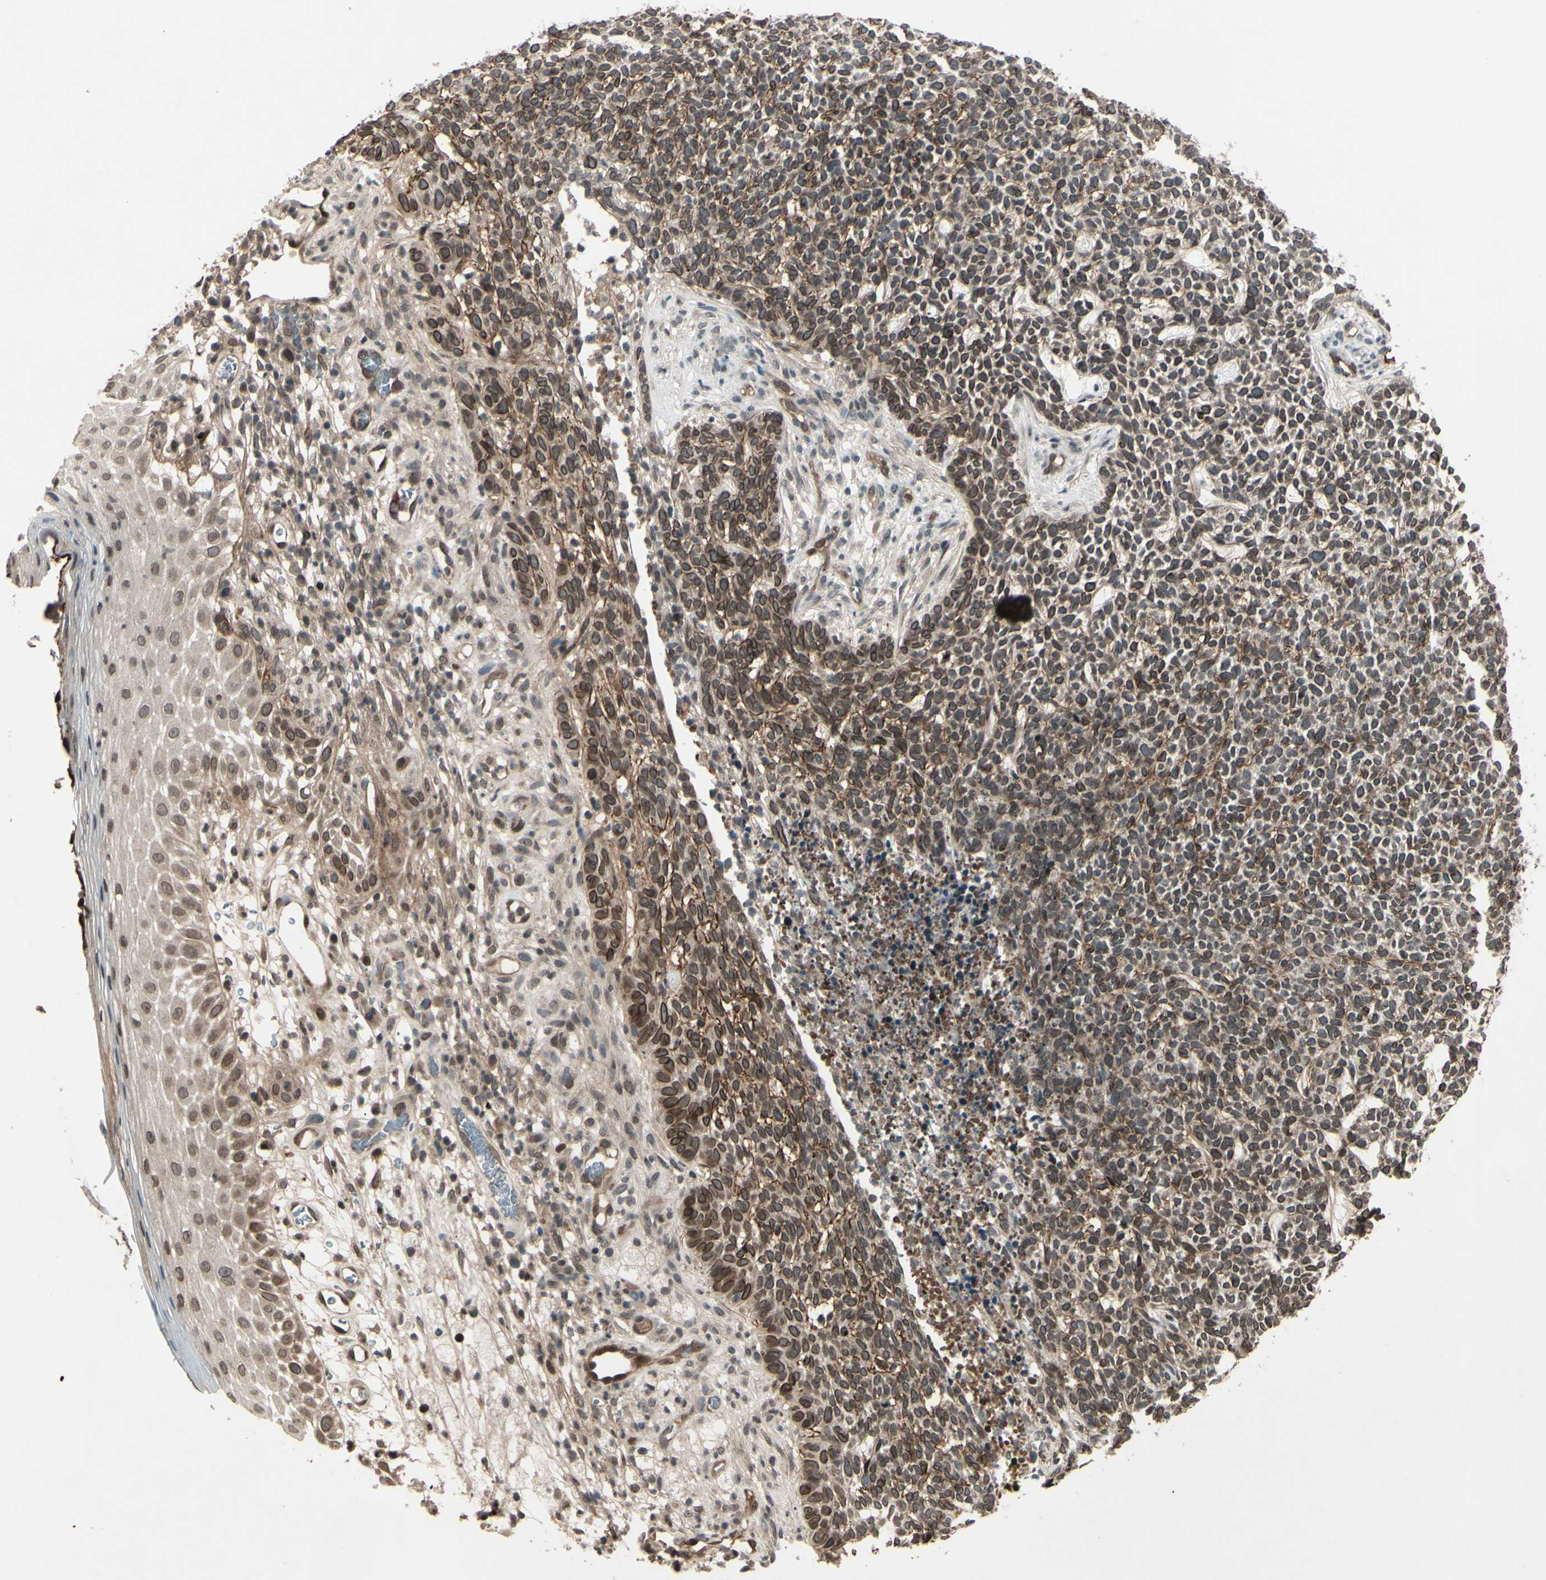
{"staining": {"intensity": "moderate", "quantity": "25%-75%", "location": "cytoplasmic/membranous,nuclear"}, "tissue": "skin cancer", "cell_type": "Tumor cells", "image_type": "cancer", "snomed": [{"axis": "morphology", "description": "Basal cell carcinoma"}, {"axis": "topography", "description": "Skin"}], "caption": "Protein expression analysis of human skin cancer (basal cell carcinoma) reveals moderate cytoplasmic/membranous and nuclear expression in about 25%-75% of tumor cells.", "gene": "MLF2", "patient": {"sex": "female", "age": 84}}